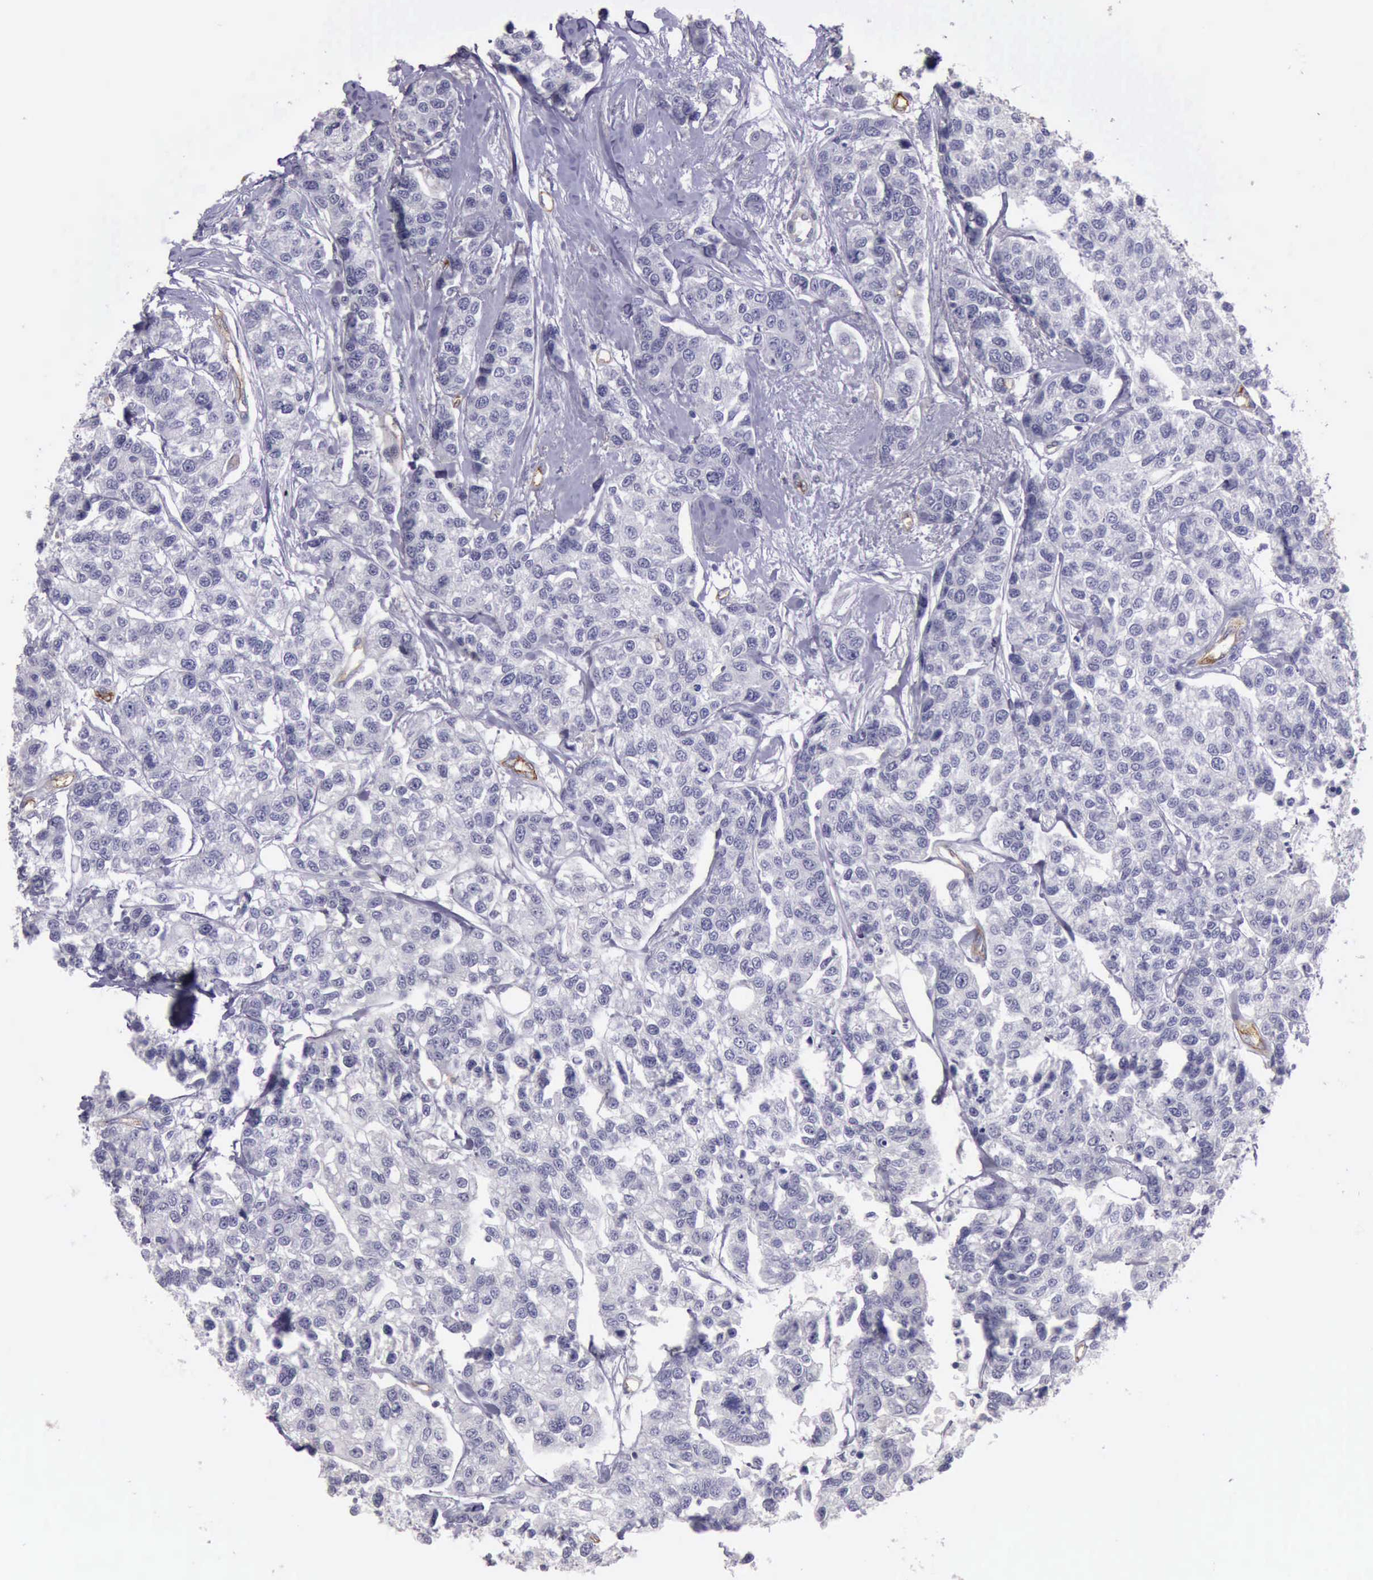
{"staining": {"intensity": "negative", "quantity": "none", "location": "none"}, "tissue": "breast cancer", "cell_type": "Tumor cells", "image_type": "cancer", "snomed": [{"axis": "morphology", "description": "Duct carcinoma"}, {"axis": "topography", "description": "Breast"}], "caption": "Tumor cells are negative for protein expression in human breast invasive ductal carcinoma. (DAB (3,3'-diaminobenzidine) immunohistochemistry, high magnification).", "gene": "TCEANC", "patient": {"sex": "female", "age": 51}}